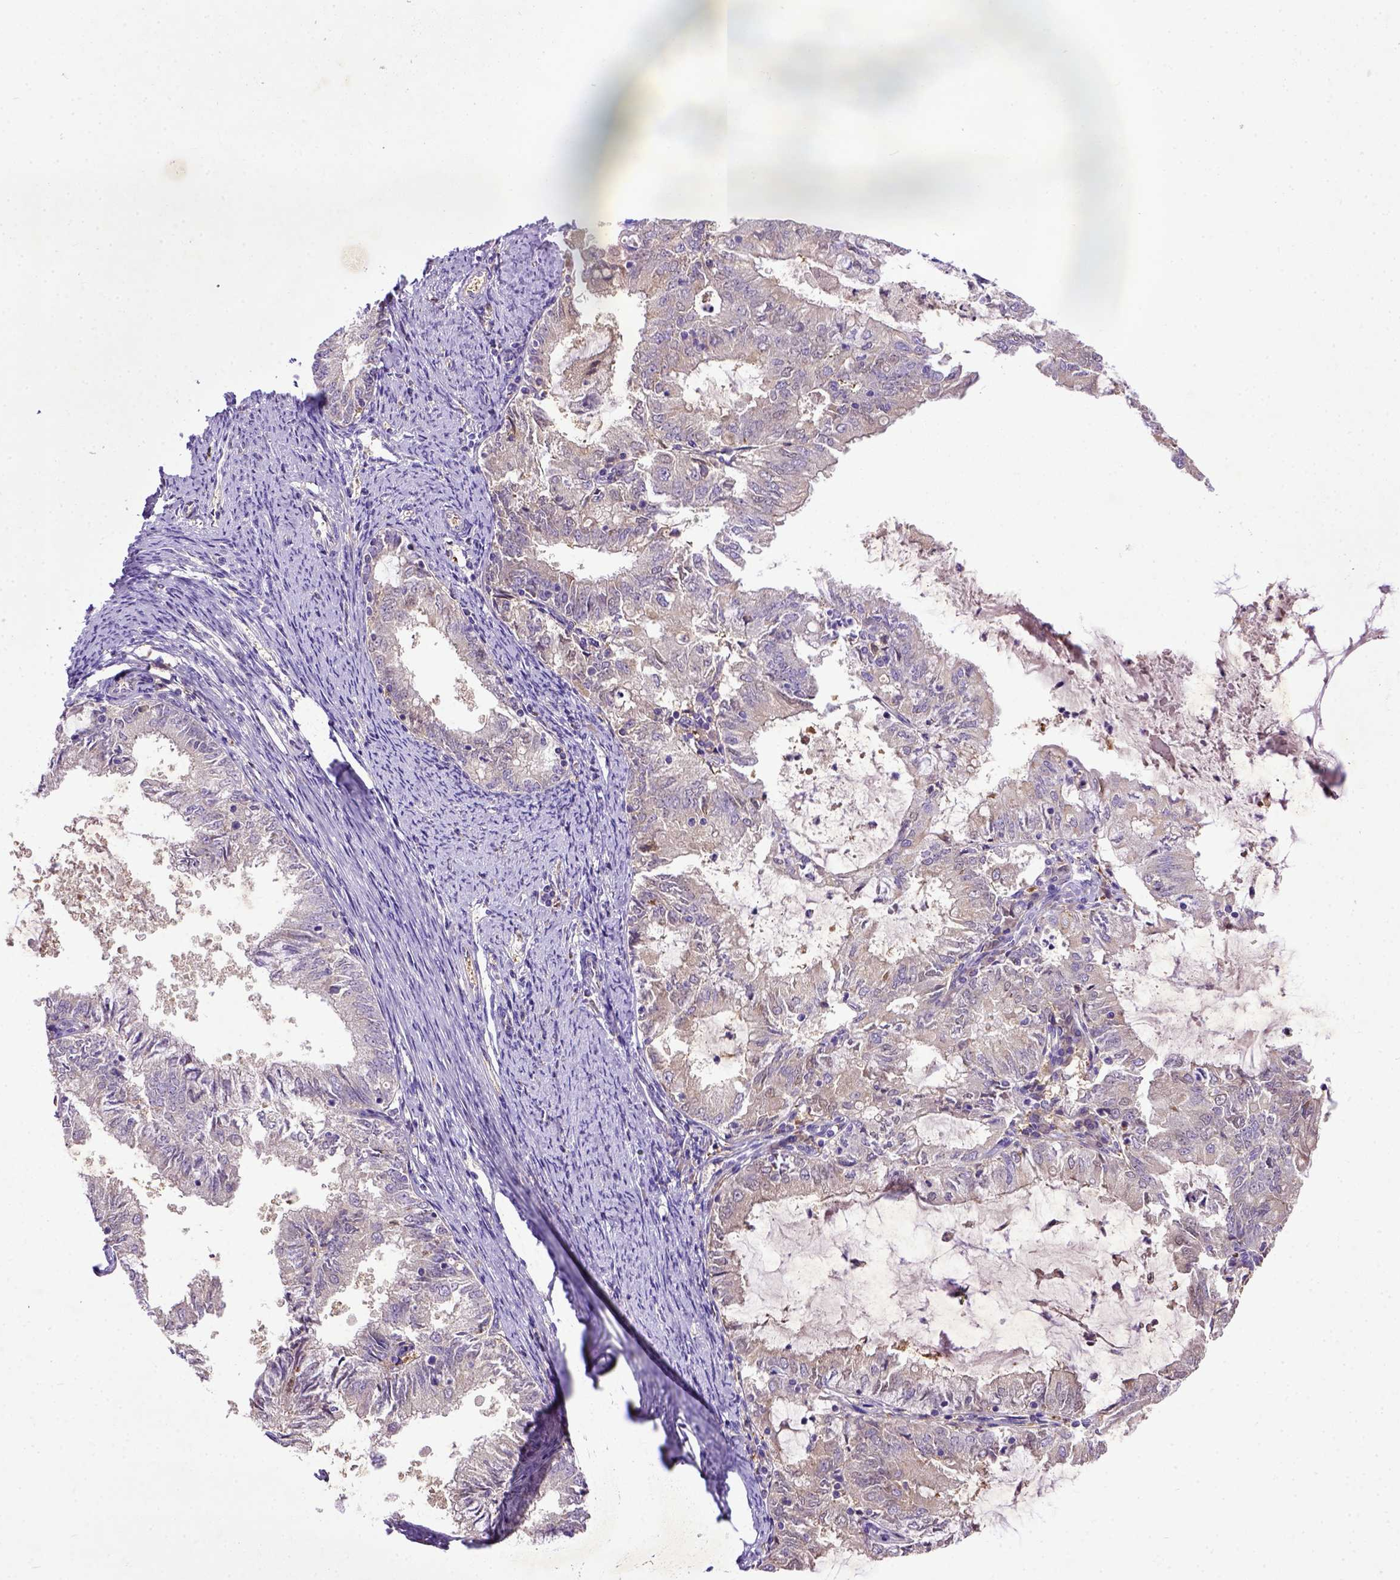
{"staining": {"intensity": "negative", "quantity": "none", "location": "none"}, "tissue": "endometrial cancer", "cell_type": "Tumor cells", "image_type": "cancer", "snomed": [{"axis": "morphology", "description": "Adenocarcinoma, NOS"}, {"axis": "topography", "description": "Endometrium"}], "caption": "Micrograph shows no protein positivity in tumor cells of endometrial adenocarcinoma tissue.", "gene": "DEPDC1B", "patient": {"sex": "female", "age": 57}}